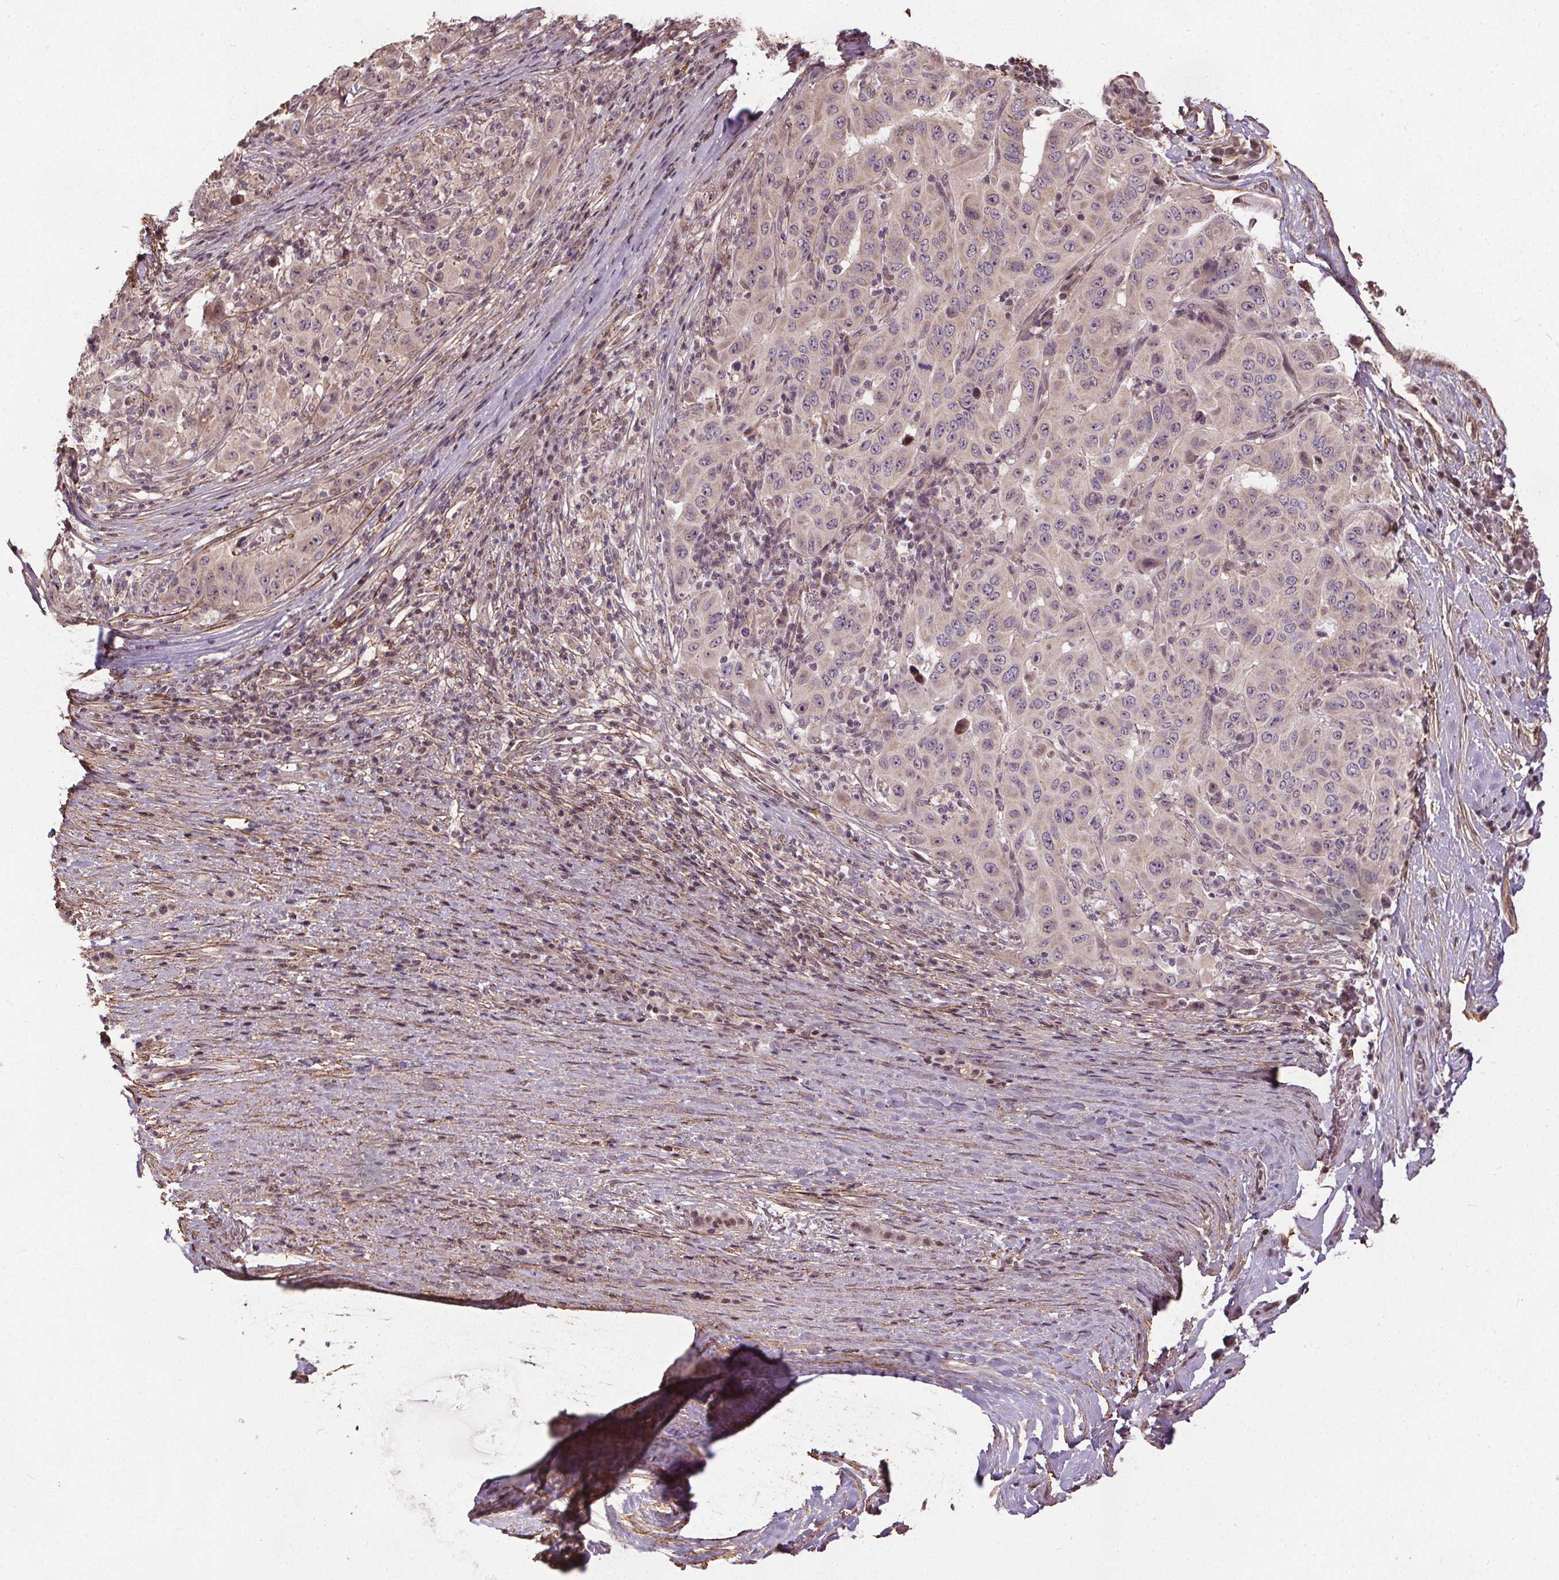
{"staining": {"intensity": "negative", "quantity": "none", "location": "none"}, "tissue": "pancreatic cancer", "cell_type": "Tumor cells", "image_type": "cancer", "snomed": [{"axis": "morphology", "description": "Adenocarcinoma, NOS"}, {"axis": "topography", "description": "Pancreas"}], "caption": "A micrograph of human pancreatic cancer (adenocarcinoma) is negative for staining in tumor cells.", "gene": "KIAA0232", "patient": {"sex": "male", "age": 63}}